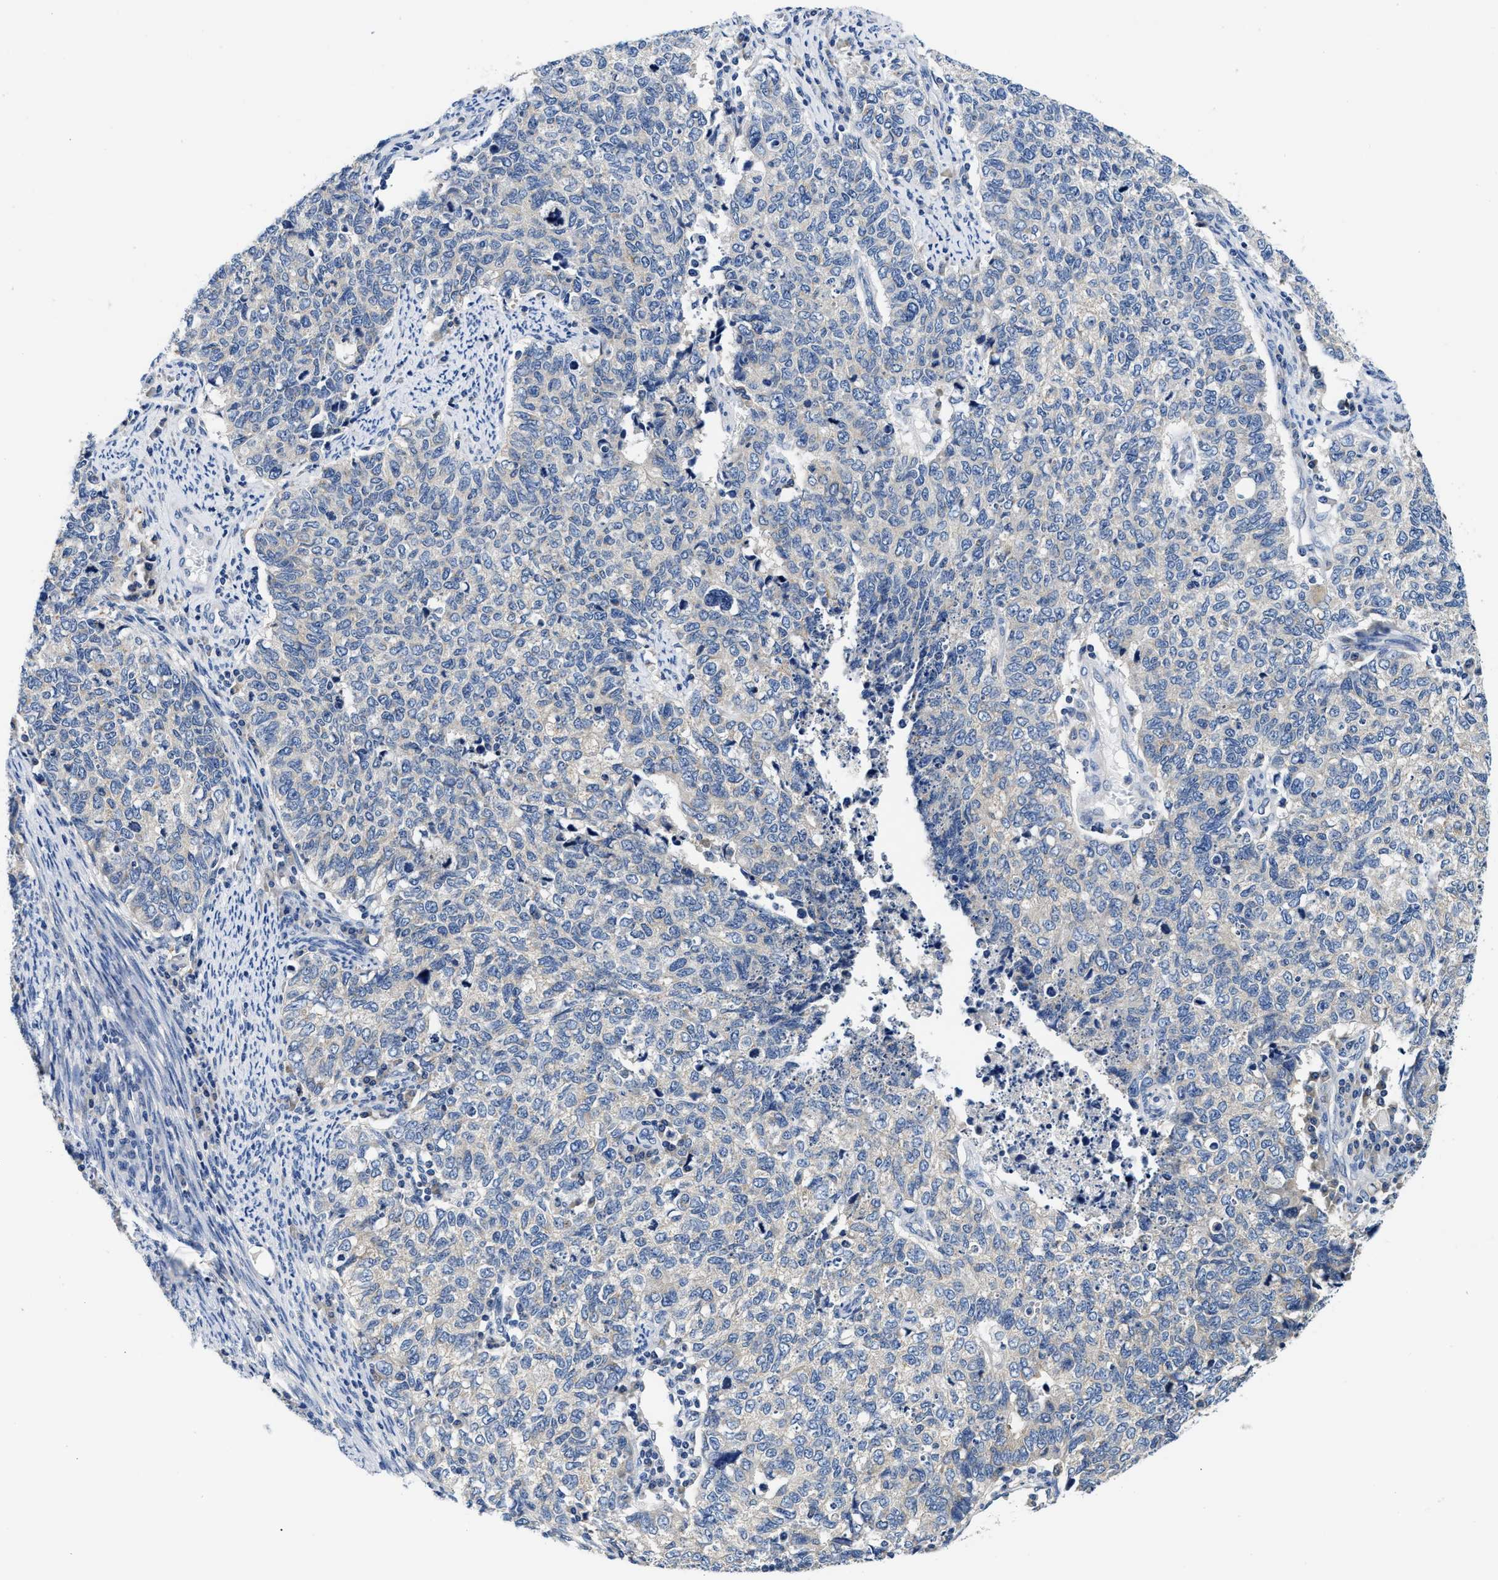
{"staining": {"intensity": "negative", "quantity": "none", "location": "none"}, "tissue": "cervical cancer", "cell_type": "Tumor cells", "image_type": "cancer", "snomed": [{"axis": "morphology", "description": "Squamous cell carcinoma, NOS"}, {"axis": "topography", "description": "Cervix"}], "caption": "IHC photomicrograph of cervical cancer stained for a protein (brown), which exhibits no positivity in tumor cells. Nuclei are stained in blue.", "gene": "FAM185A", "patient": {"sex": "female", "age": 63}}